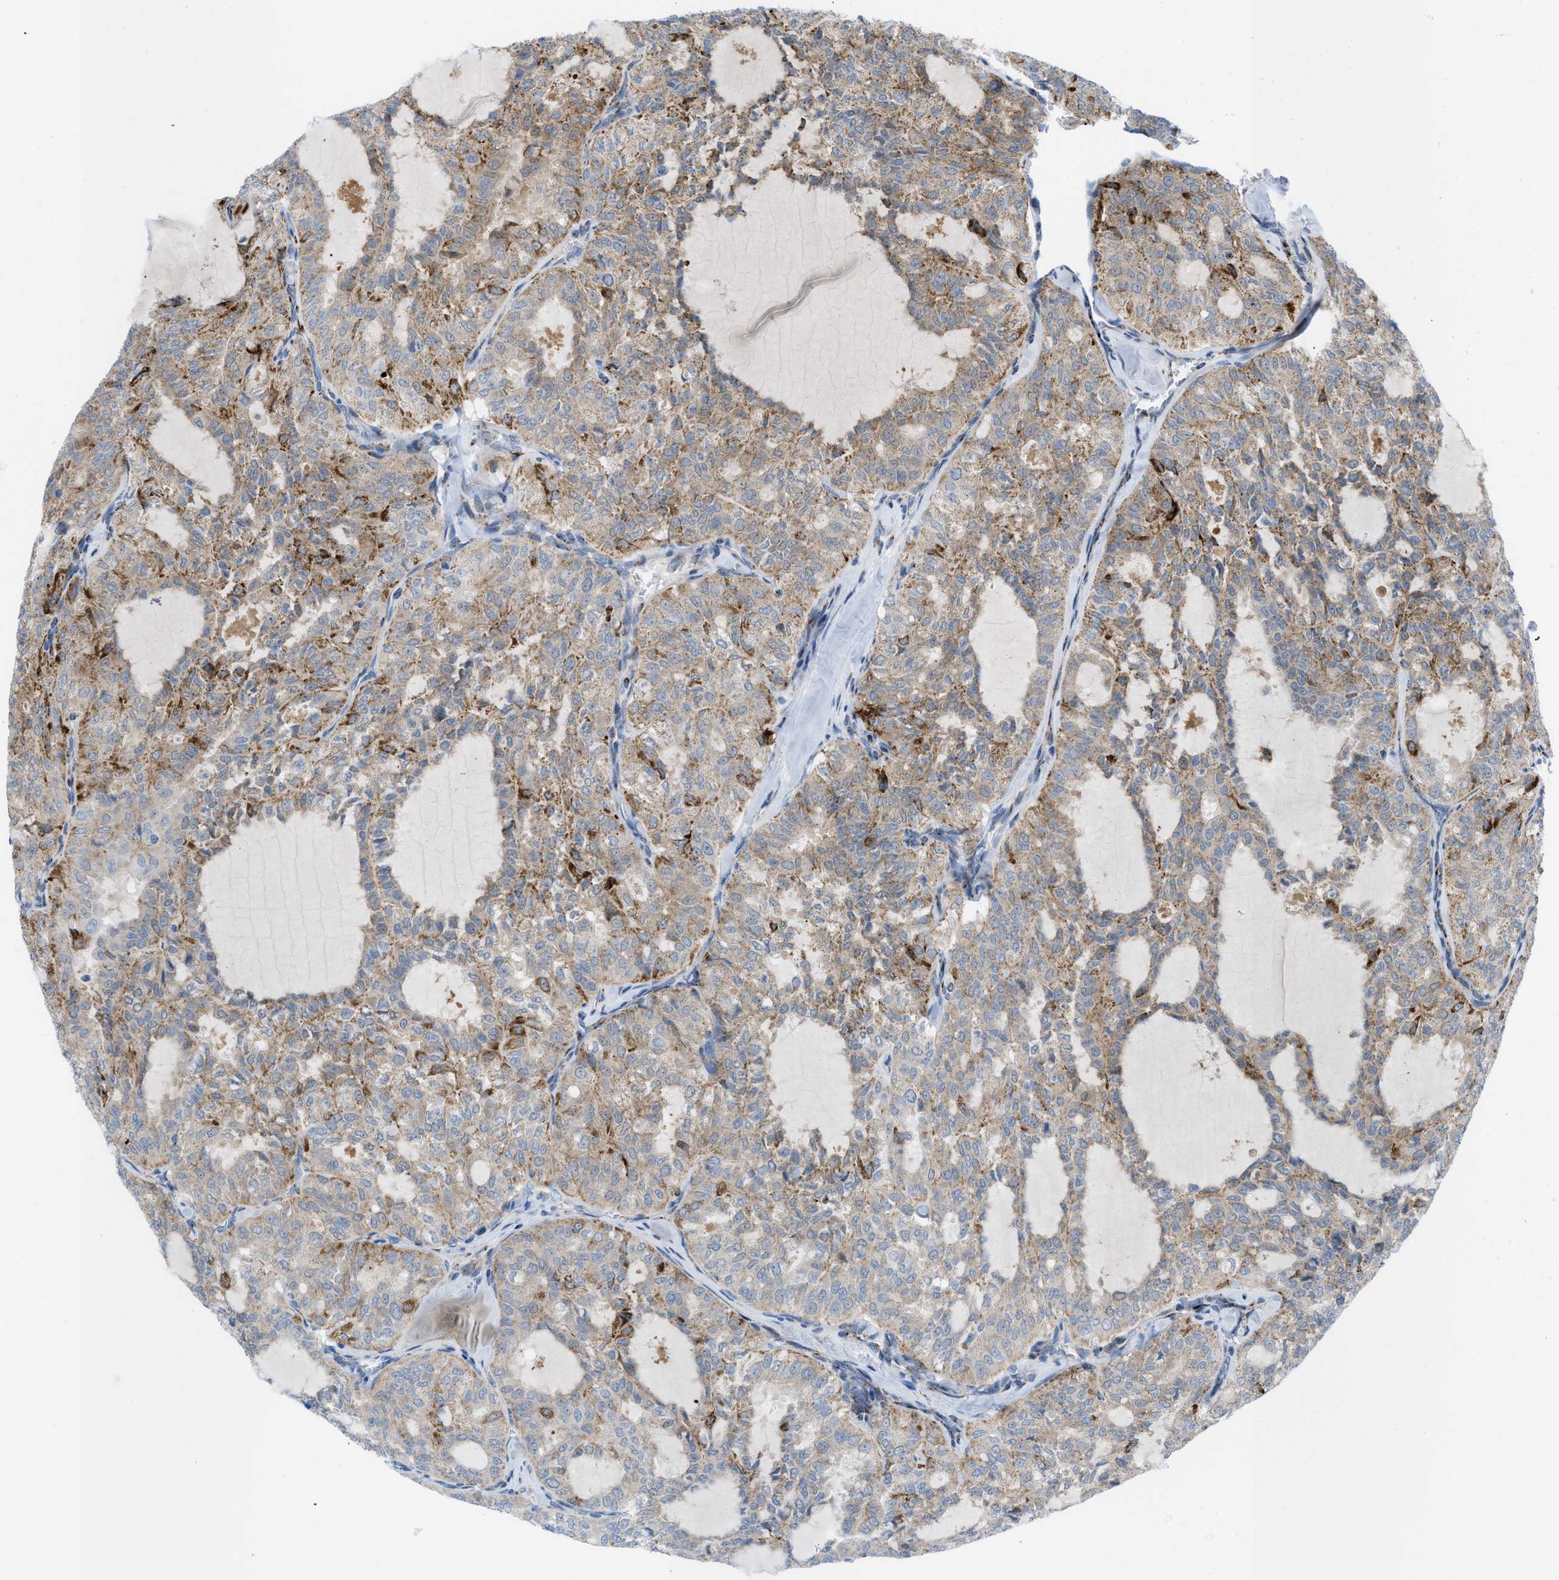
{"staining": {"intensity": "moderate", "quantity": "25%-75%", "location": "cytoplasmic/membranous"}, "tissue": "thyroid cancer", "cell_type": "Tumor cells", "image_type": "cancer", "snomed": [{"axis": "morphology", "description": "Follicular adenoma carcinoma, NOS"}, {"axis": "topography", "description": "Thyroid gland"}], "caption": "A histopathology image of human thyroid cancer (follicular adenoma carcinoma) stained for a protein demonstrates moderate cytoplasmic/membranous brown staining in tumor cells.", "gene": "RBBP9", "patient": {"sex": "male", "age": 75}}